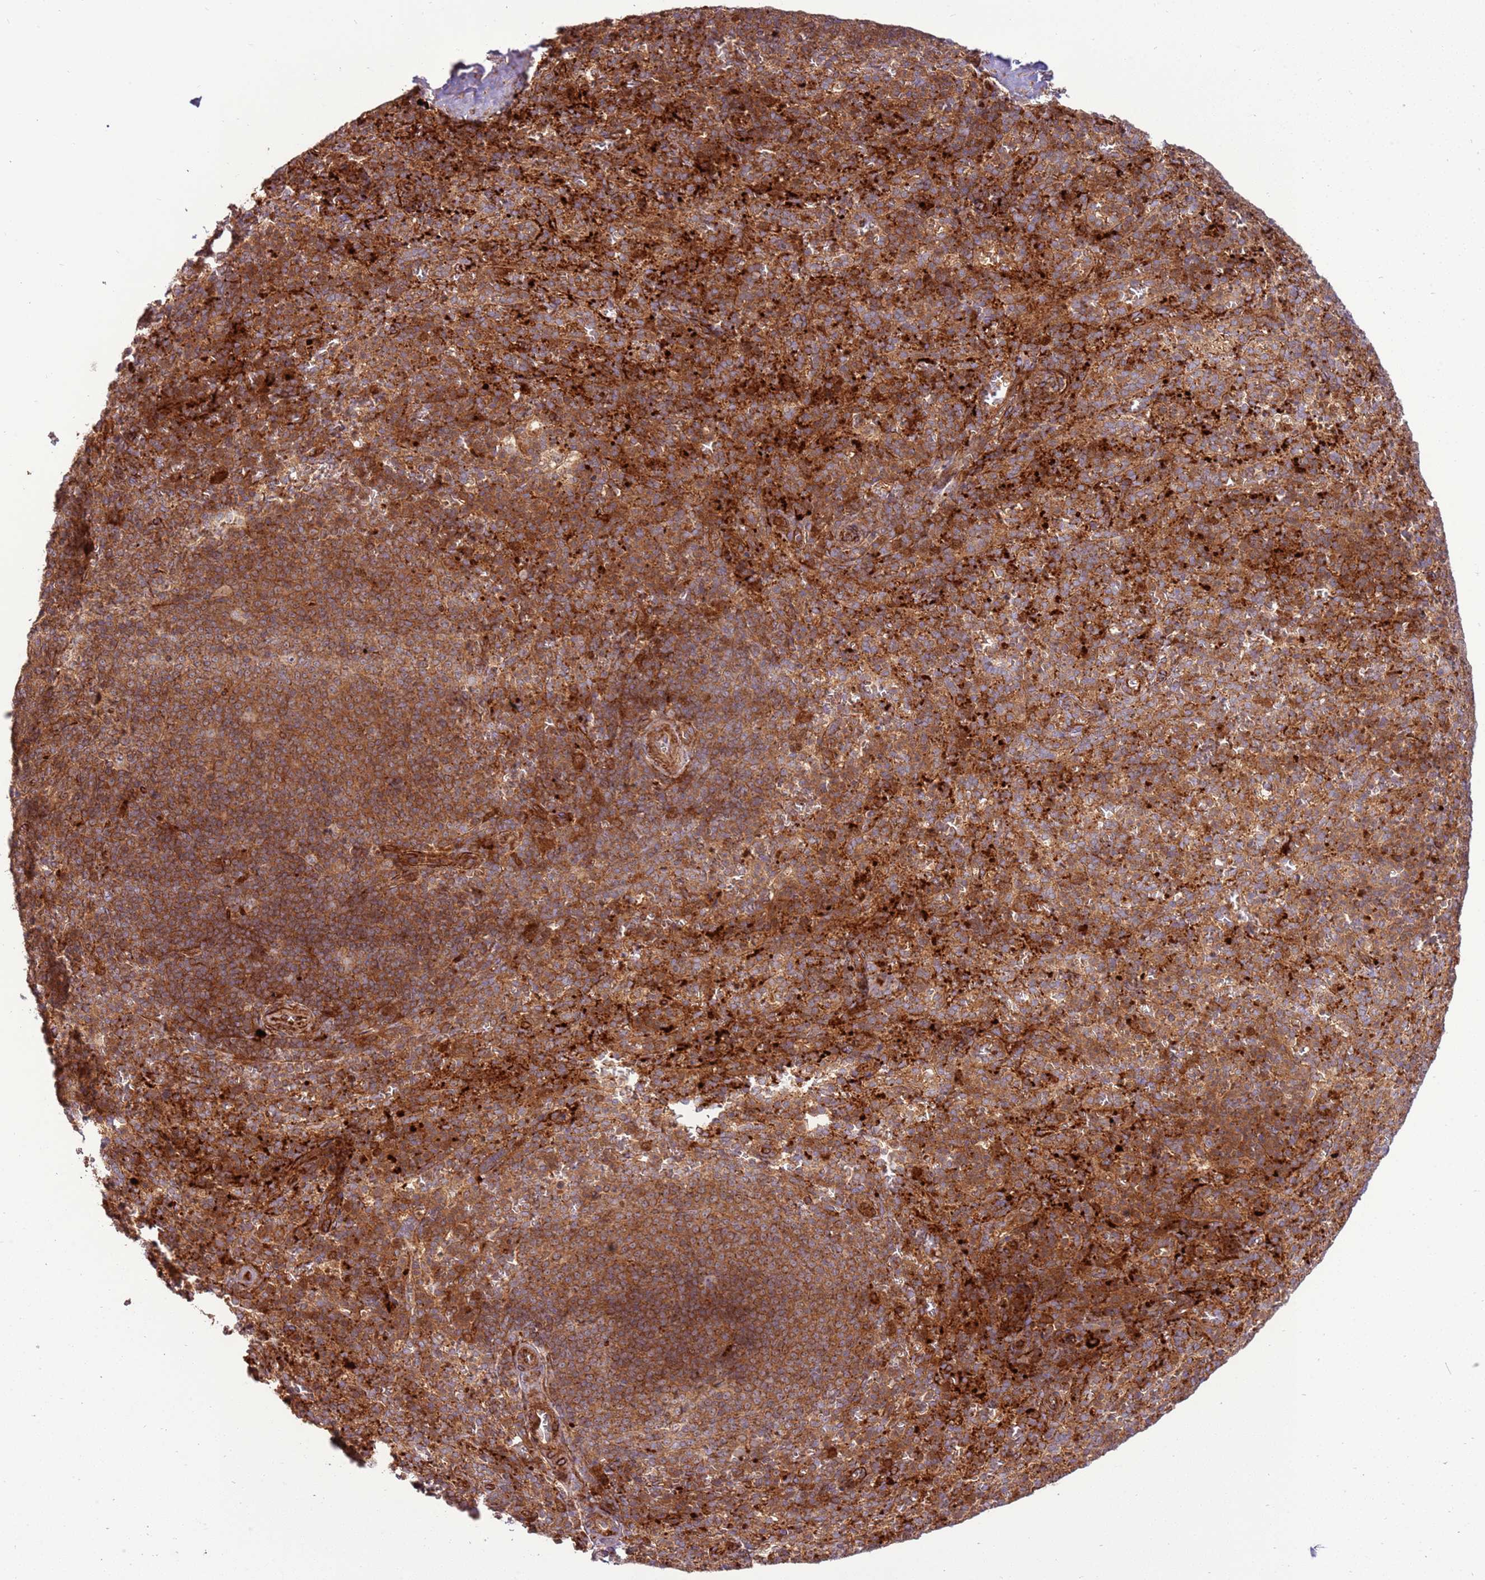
{"staining": {"intensity": "moderate", "quantity": "25%-75%", "location": "cytoplasmic/membranous"}, "tissue": "spleen", "cell_type": "Cells in red pulp", "image_type": "normal", "snomed": [{"axis": "morphology", "description": "Normal tissue, NOS"}, {"axis": "topography", "description": "Spleen"}], "caption": "DAB immunohistochemical staining of normal spleen reveals moderate cytoplasmic/membranous protein expression in approximately 25%-75% of cells in red pulp.", "gene": "ZNF624", "patient": {"sex": "female", "age": 21}}